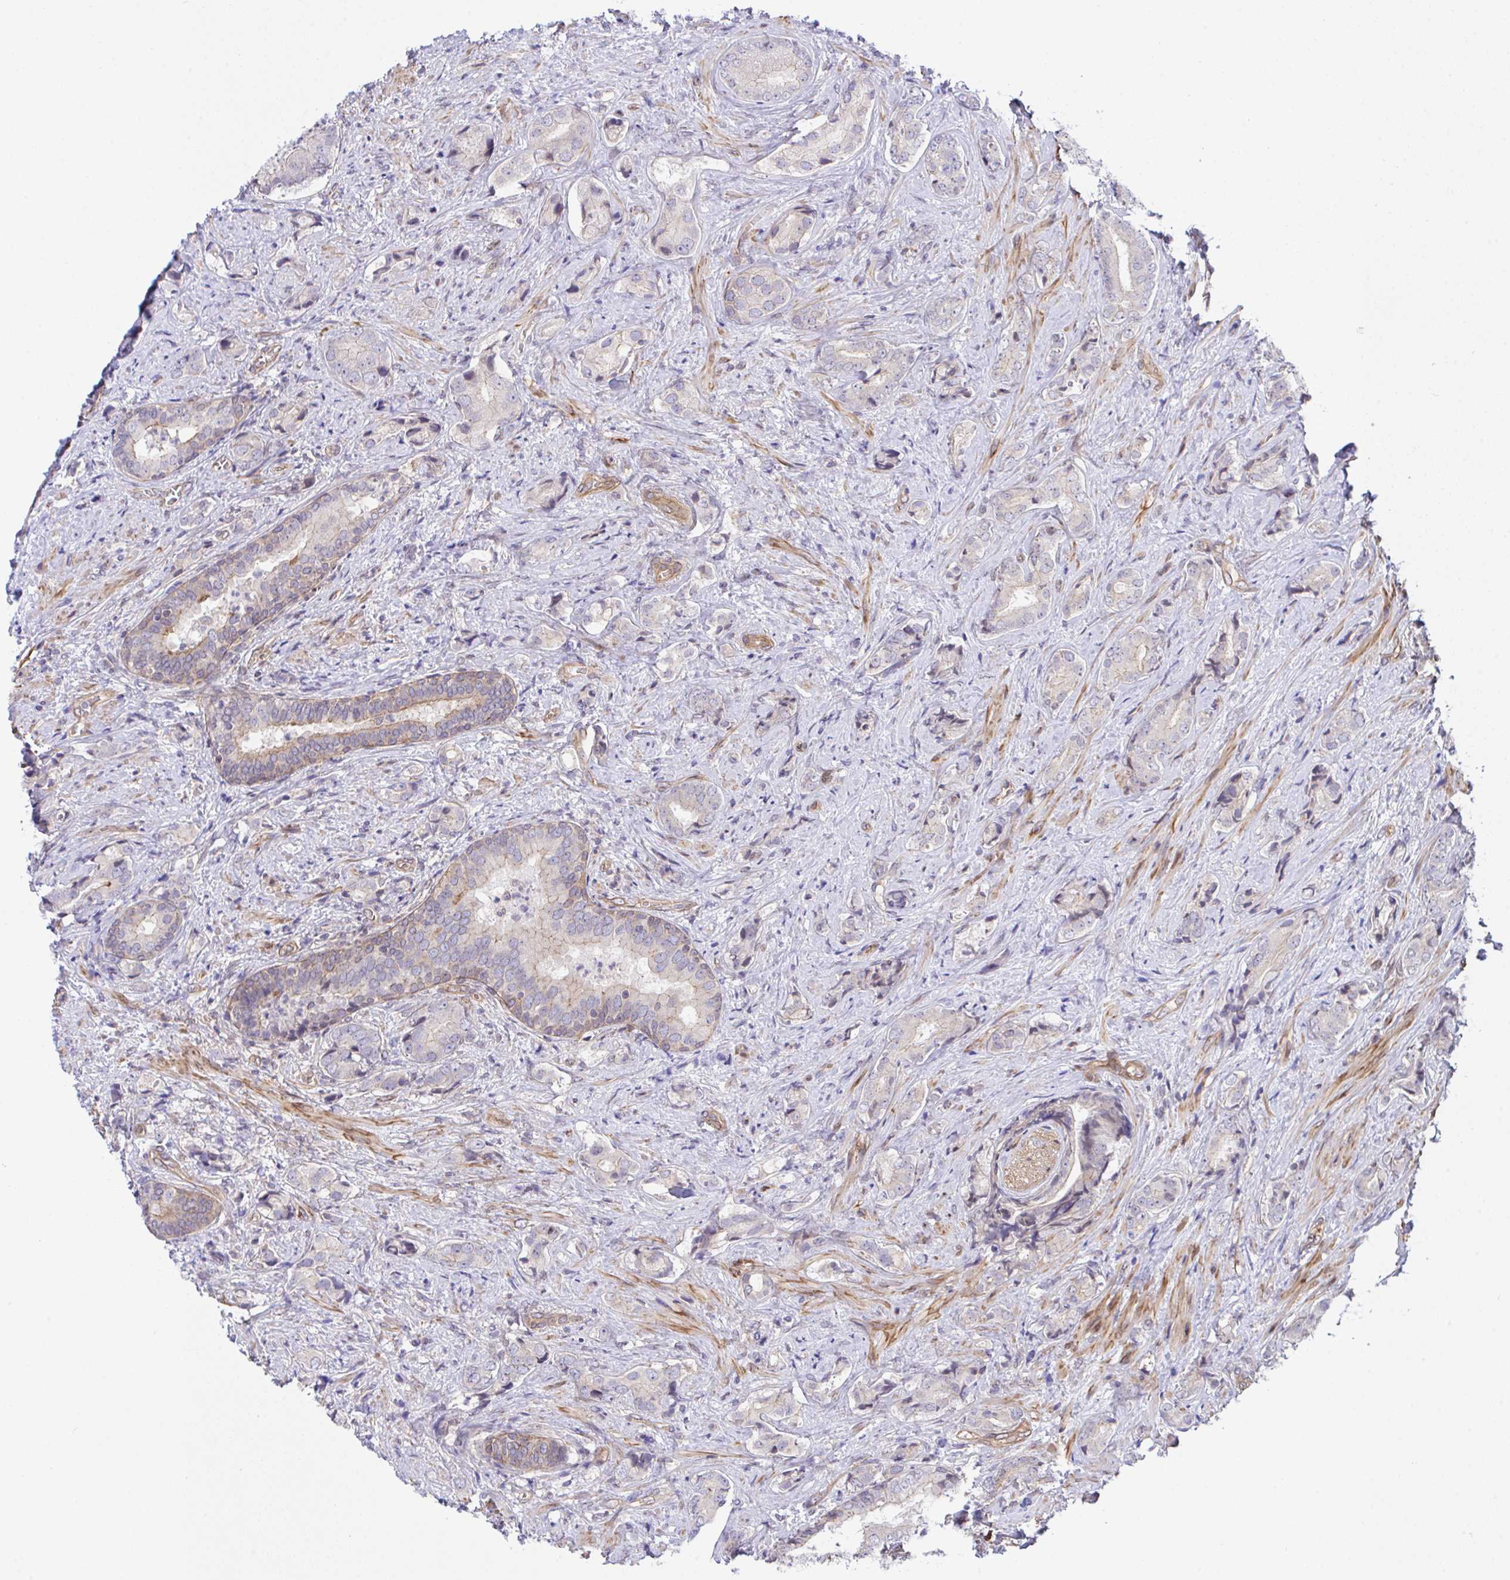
{"staining": {"intensity": "negative", "quantity": "none", "location": "none"}, "tissue": "prostate cancer", "cell_type": "Tumor cells", "image_type": "cancer", "snomed": [{"axis": "morphology", "description": "Adenocarcinoma, High grade"}, {"axis": "topography", "description": "Prostate"}], "caption": "High magnification brightfield microscopy of high-grade adenocarcinoma (prostate) stained with DAB (brown) and counterstained with hematoxylin (blue): tumor cells show no significant positivity.", "gene": "ZBED3", "patient": {"sex": "male", "age": 62}}